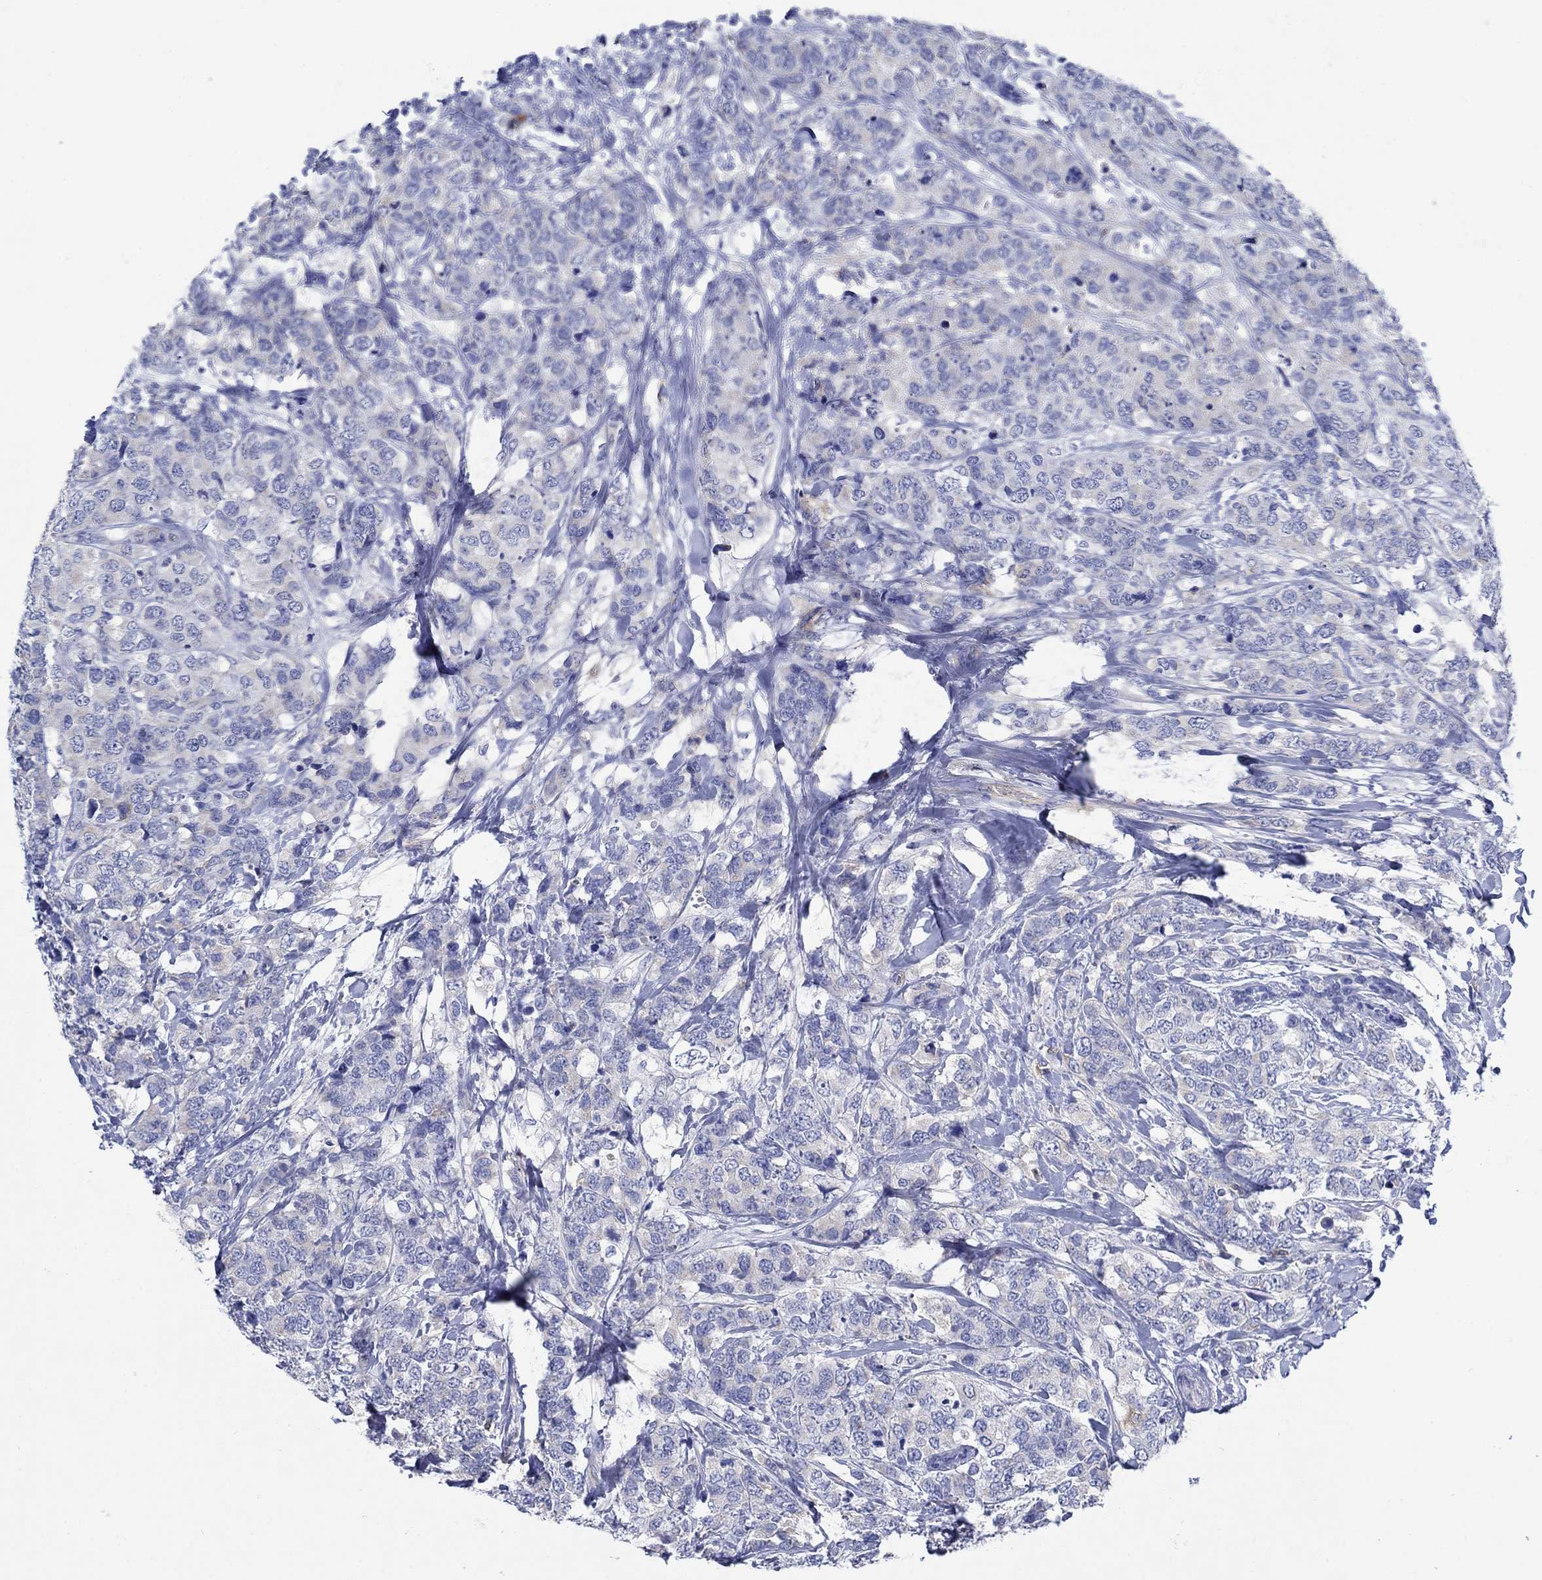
{"staining": {"intensity": "negative", "quantity": "none", "location": "none"}, "tissue": "breast cancer", "cell_type": "Tumor cells", "image_type": "cancer", "snomed": [{"axis": "morphology", "description": "Lobular carcinoma"}, {"axis": "topography", "description": "Breast"}], "caption": "Protein analysis of lobular carcinoma (breast) demonstrates no significant expression in tumor cells. (DAB immunohistochemistry visualized using brightfield microscopy, high magnification).", "gene": "TRIM16", "patient": {"sex": "female", "age": 59}}